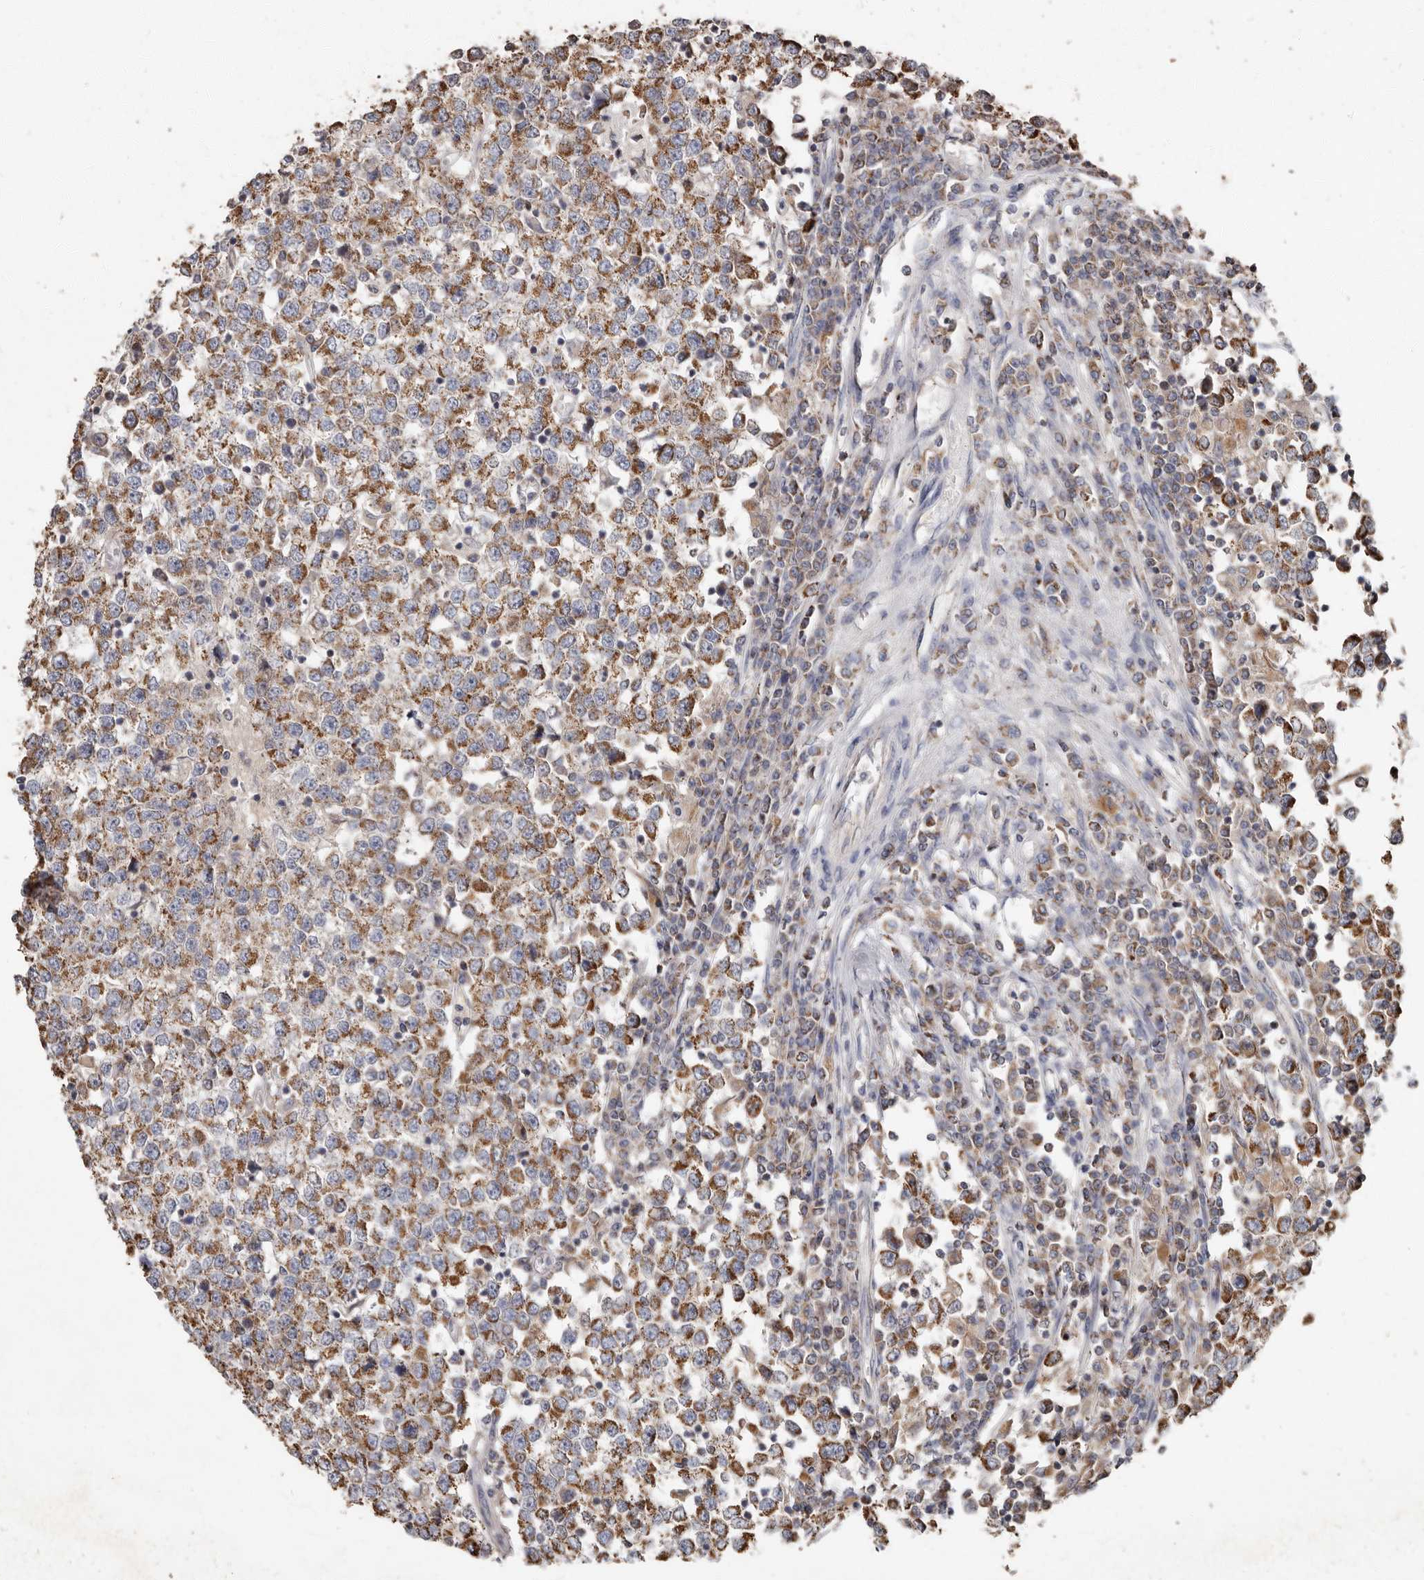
{"staining": {"intensity": "moderate", "quantity": ">75%", "location": "cytoplasmic/membranous"}, "tissue": "testis cancer", "cell_type": "Tumor cells", "image_type": "cancer", "snomed": [{"axis": "morphology", "description": "Seminoma, NOS"}, {"axis": "topography", "description": "Testis"}], "caption": "A brown stain labels moderate cytoplasmic/membranous expression of a protein in testis cancer tumor cells.", "gene": "KIF26B", "patient": {"sex": "male", "age": 65}}